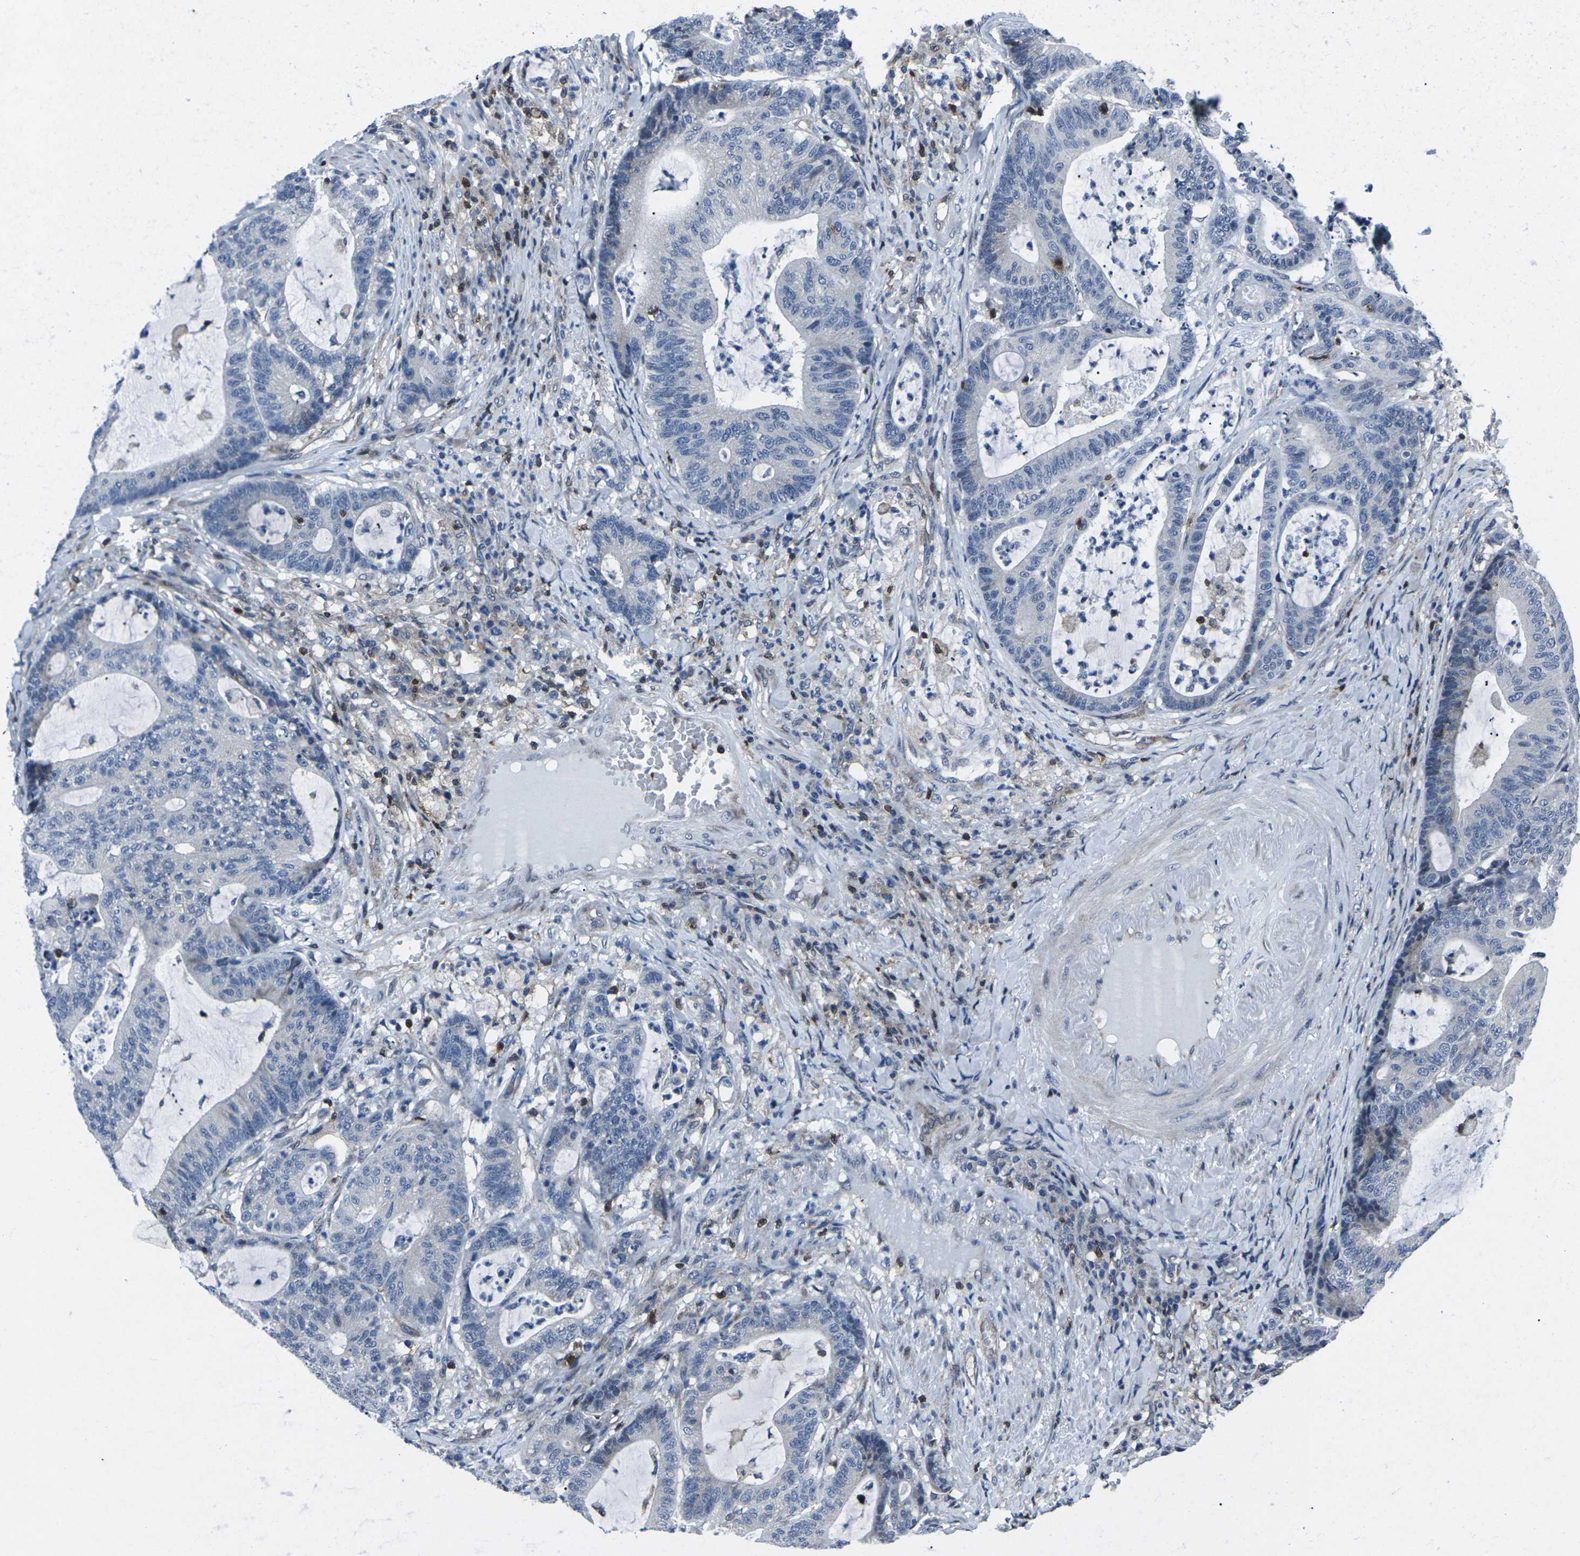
{"staining": {"intensity": "negative", "quantity": "none", "location": "none"}, "tissue": "colorectal cancer", "cell_type": "Tumor cells", "image_type": "cancer", "snomed": [{"axis": "morphology", "description": "Adenocarcinoma, NOS"}, {"axis": "topography", "description": "Colon"}], "caption": "High power microscopy micrograph of an immunohistochemistry histopathology image of colorectal adenocarcinoma, revealing no significant positivity in tumor cells.", "gene": "STAT4", "patient": {"sex": "female", "age": 84}}